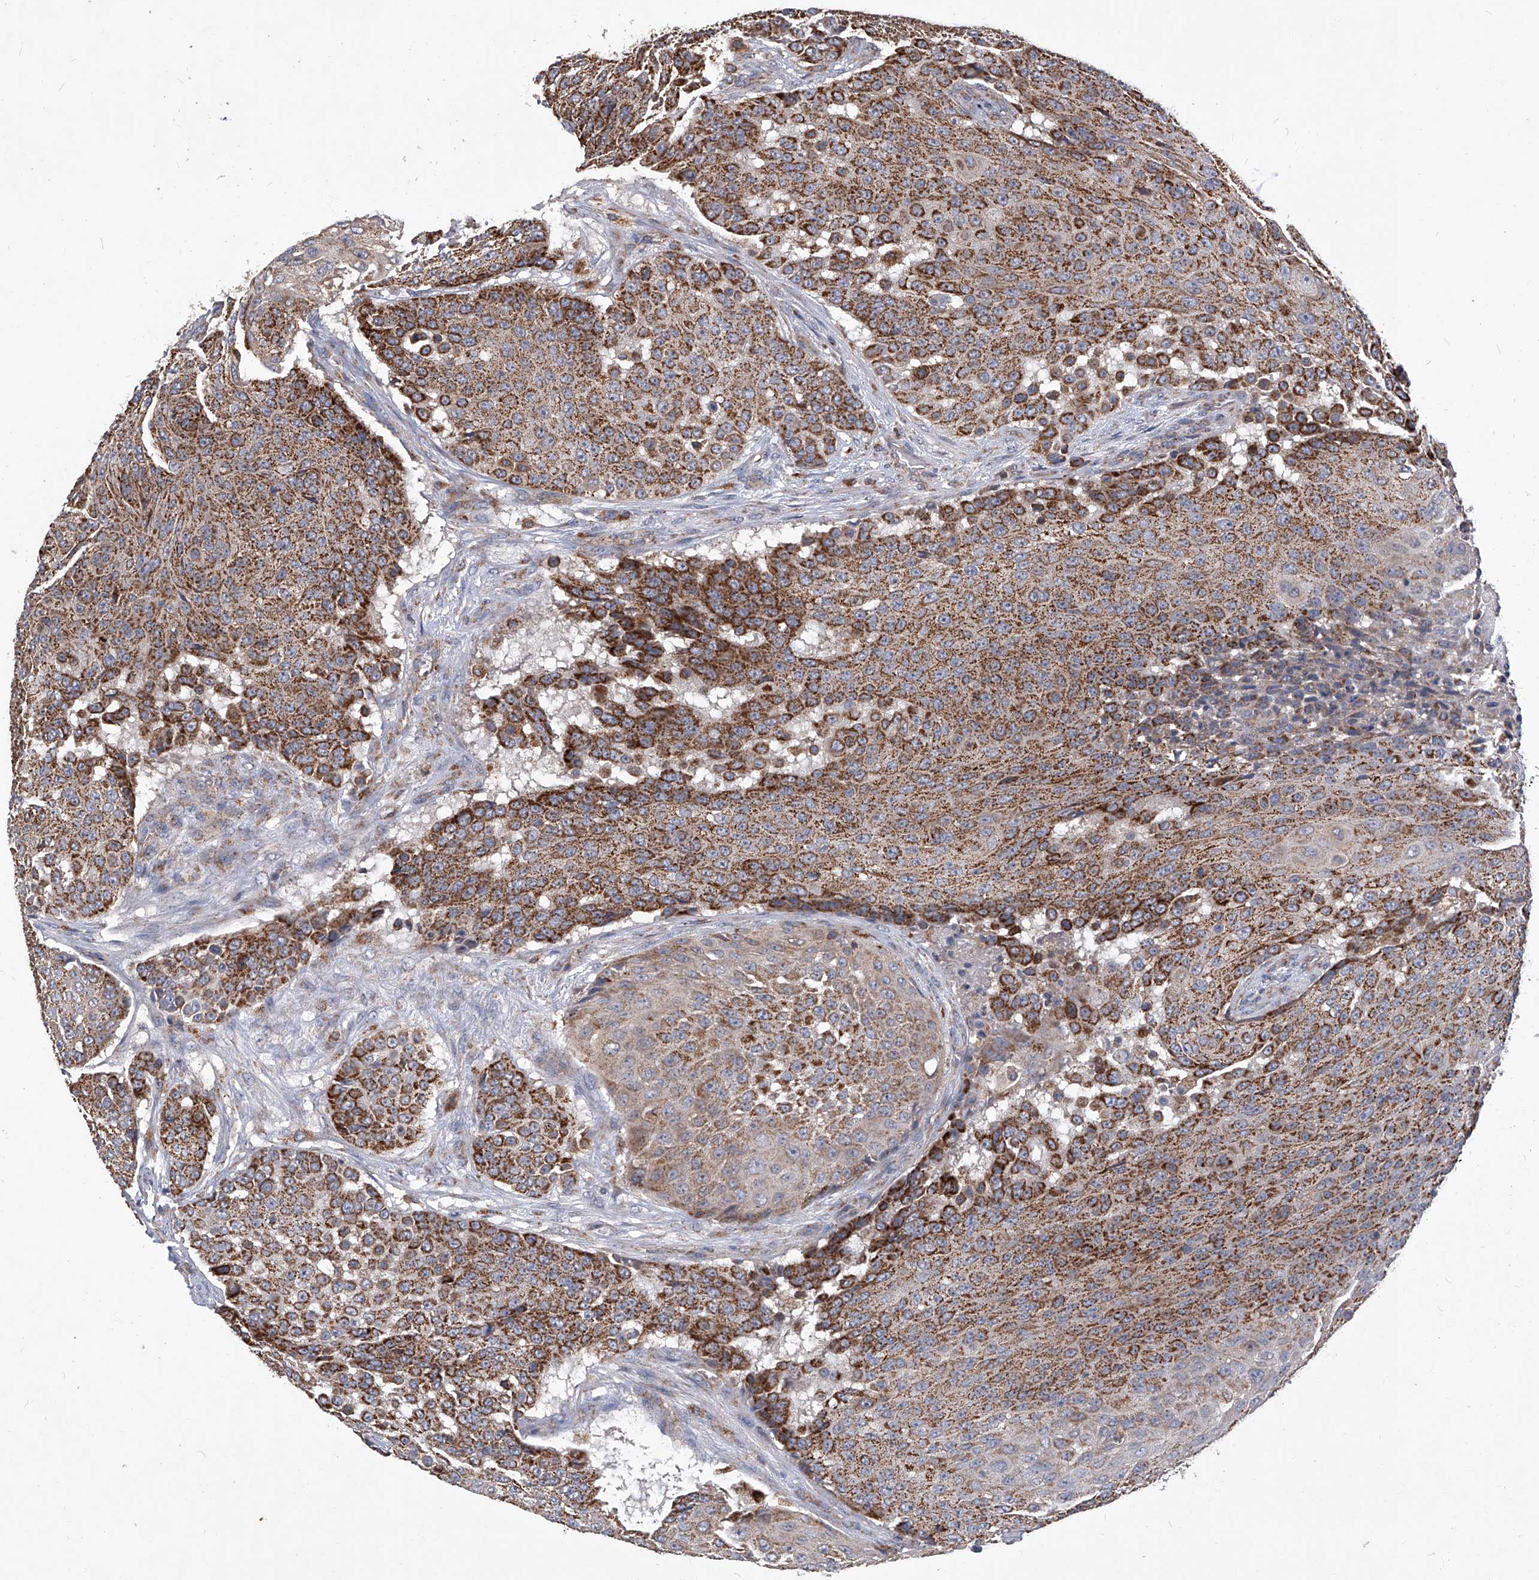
{"staining": {"intensity": "strong", "quantity": ">75%", "location": "cytoplasmic/membranous"}, "tissue": "urothelial cancer", "cell_type": "Tumor cells", "image_type": "cancer", "snomed": [{"axis": "morphology", "description": "Urothelial carcinoma, High grade"}, {"axis": "topography", "description": "Urinary bladder"}], "caption": "Immunohistochemical staining of human urothelial carcinoma (high-grade) exhibits high levels of strong cytoplasmic/membranous expression in about >75% of tumor cells.", "gene": "TNFRSF13B", "patient": {"sex": "female", "age": 63}}